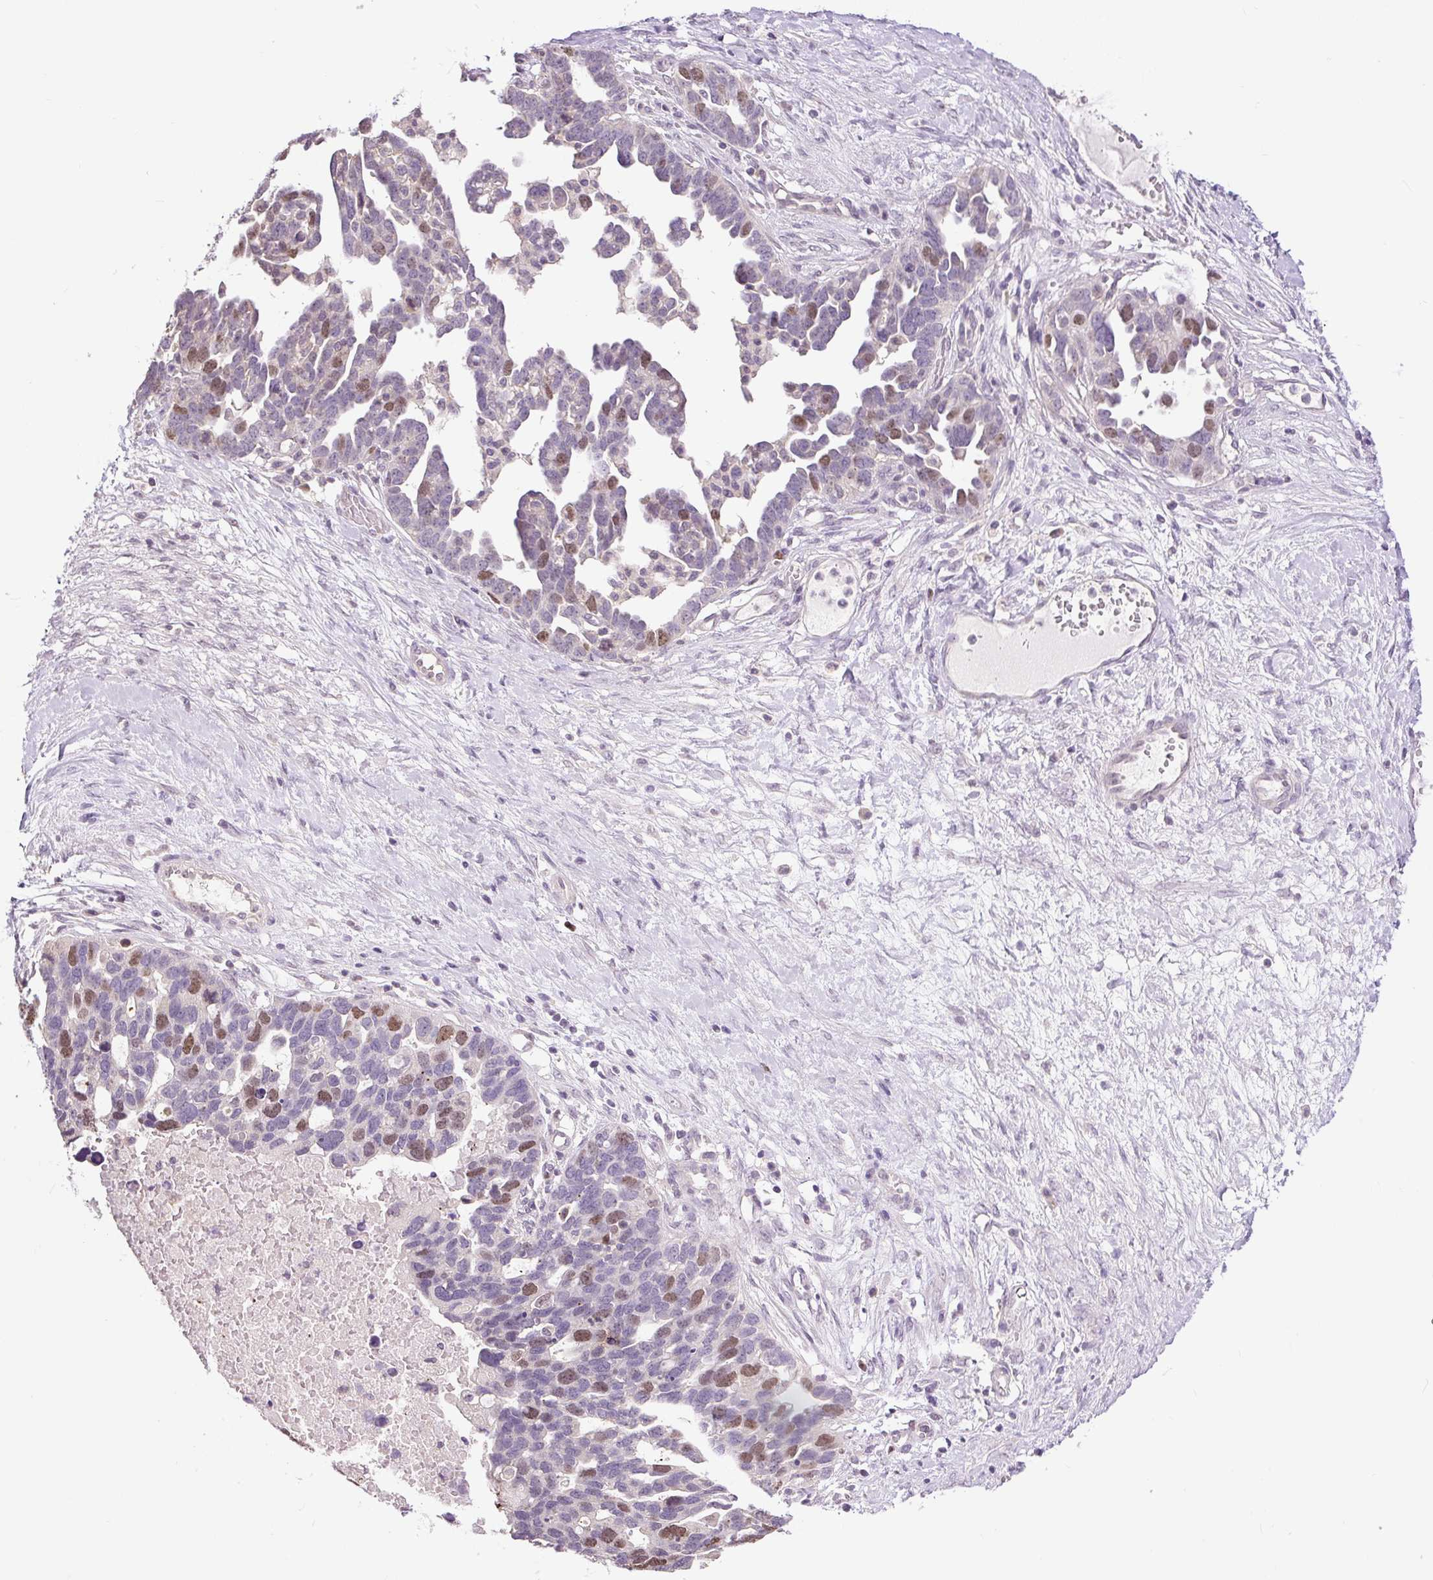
{"staining": {"intensity": "moderate", "quantity": "25%-75%", "location": "nuclear"}, "tissue": "ovarian cancer", "cell_type": "Tumor cells", "image_type": "cancer", "snomed": [{"axis": "morphology", "description": "Cystadenocarcinoma, serous, NOS"}, {"axis": "topography", "description": "Ovary"}], "caption": "IHC of human ovarian serous cystadenocarcinoma shows medium levels of moderate nuclear expression in about 25%-75% of tumor cells. The staining was performed using DAB (3,3'-diaminobenzidine) to visualize the protein expression in brown, while the nuclei were stained in blue with hematoxylin (Magnification: 20x).", "gene": "RACGAP1", "patient": {"sex": "female", "age": 54}}